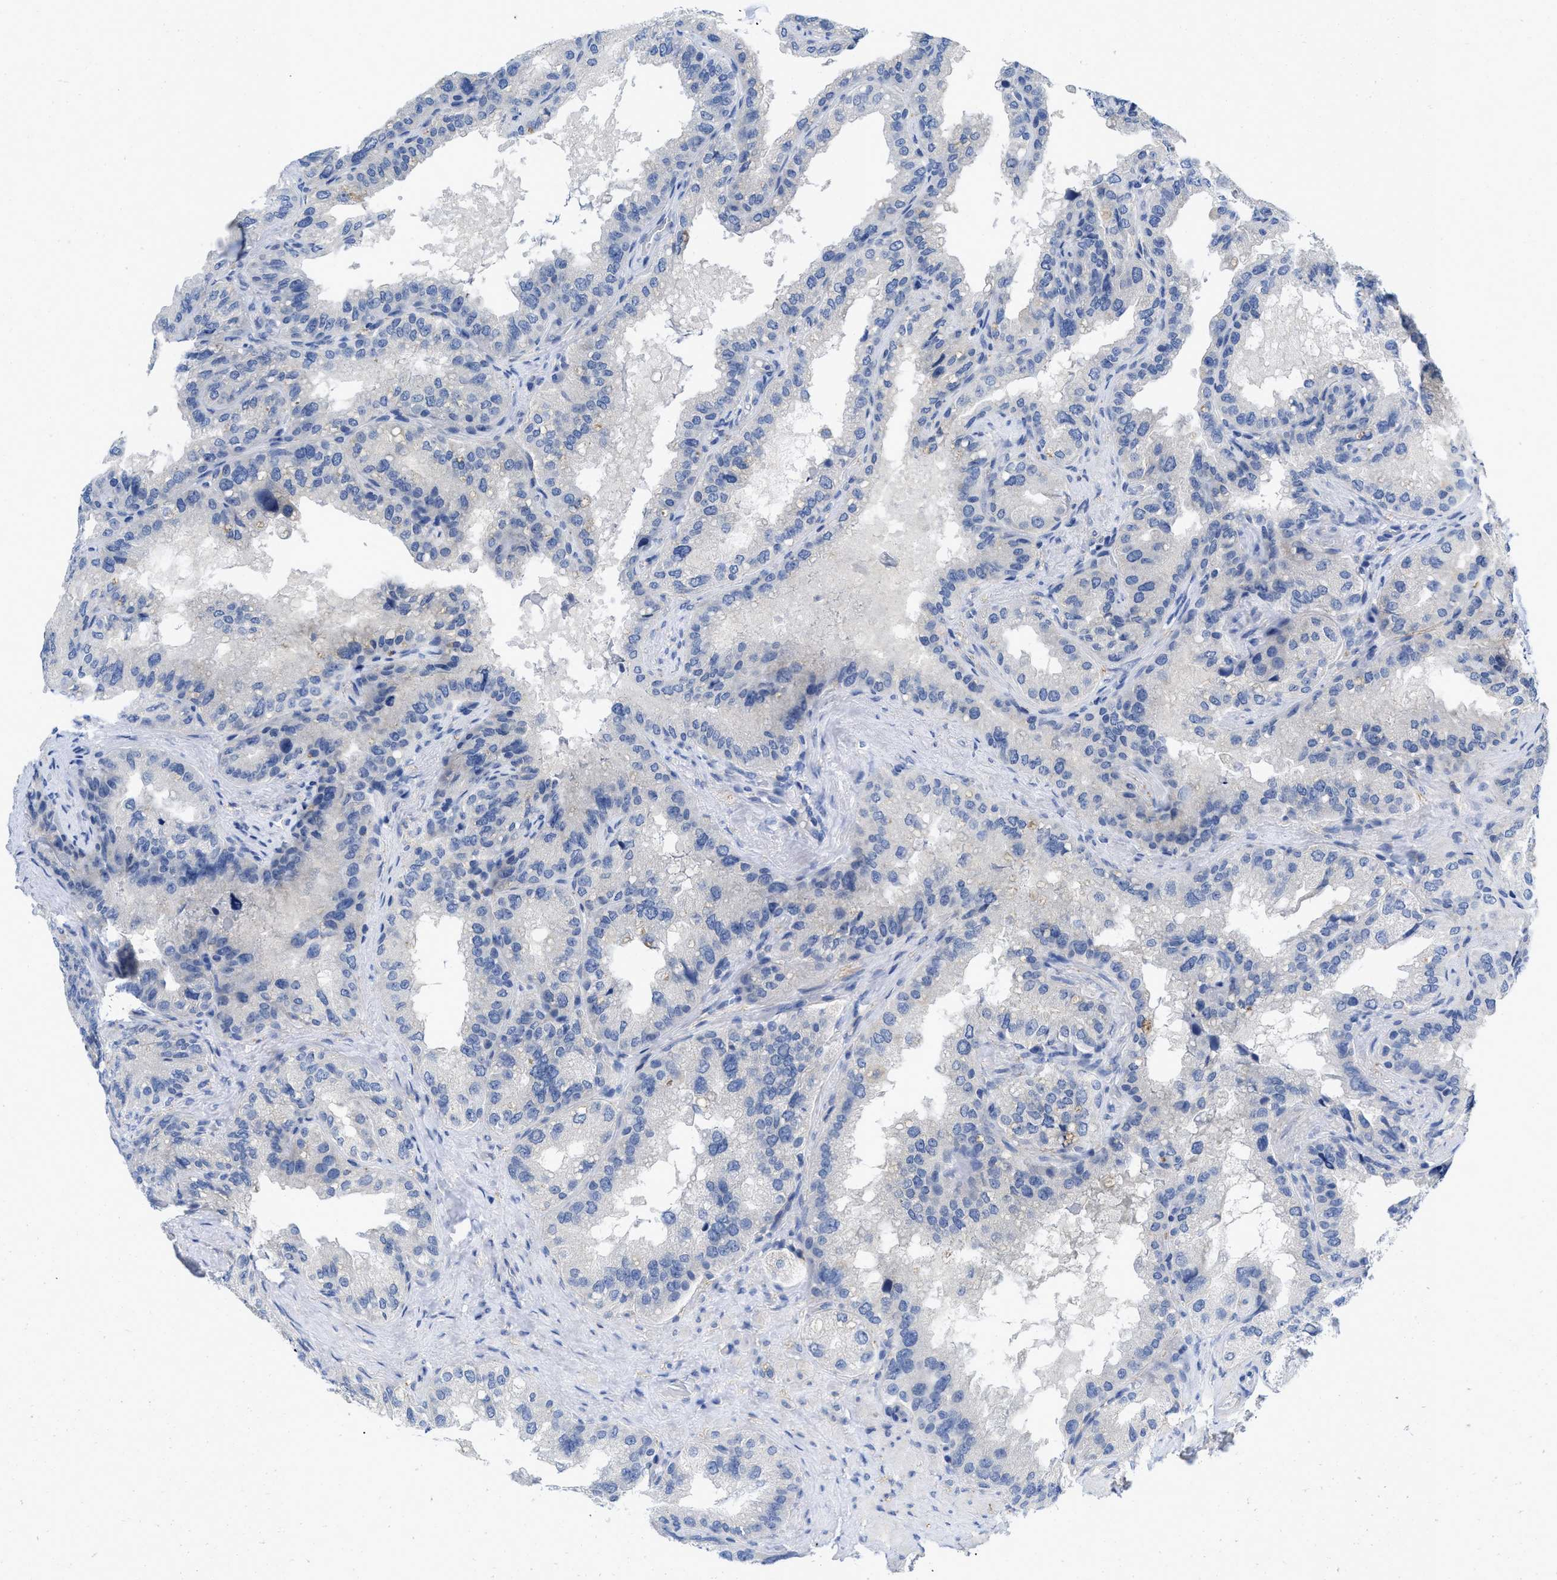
{"staining": {"intensity": "negative", "quantity": "none", "location": "none"}, "tissue": "seminal vesicle", "cell_type": "Glandular cells", "image_type": "normal", "snomed": [{"axis": "morphology", "description": "Normal tissue, NOS"}, {"axis": "topography", "description": "Seminal veicle"}], "caption": "High power microscopy micrograph of an immunohistochemistry (IHC) histopathology image of benign seminal vesicle, revealing no significant staining in glandular cells. Brightfield microscopy of IHC stained with DAB (brown) and hematoxylin (blue), captured at high magnification.", "gene": "PYY", "patient": {"sex": "male", "age": 68}}